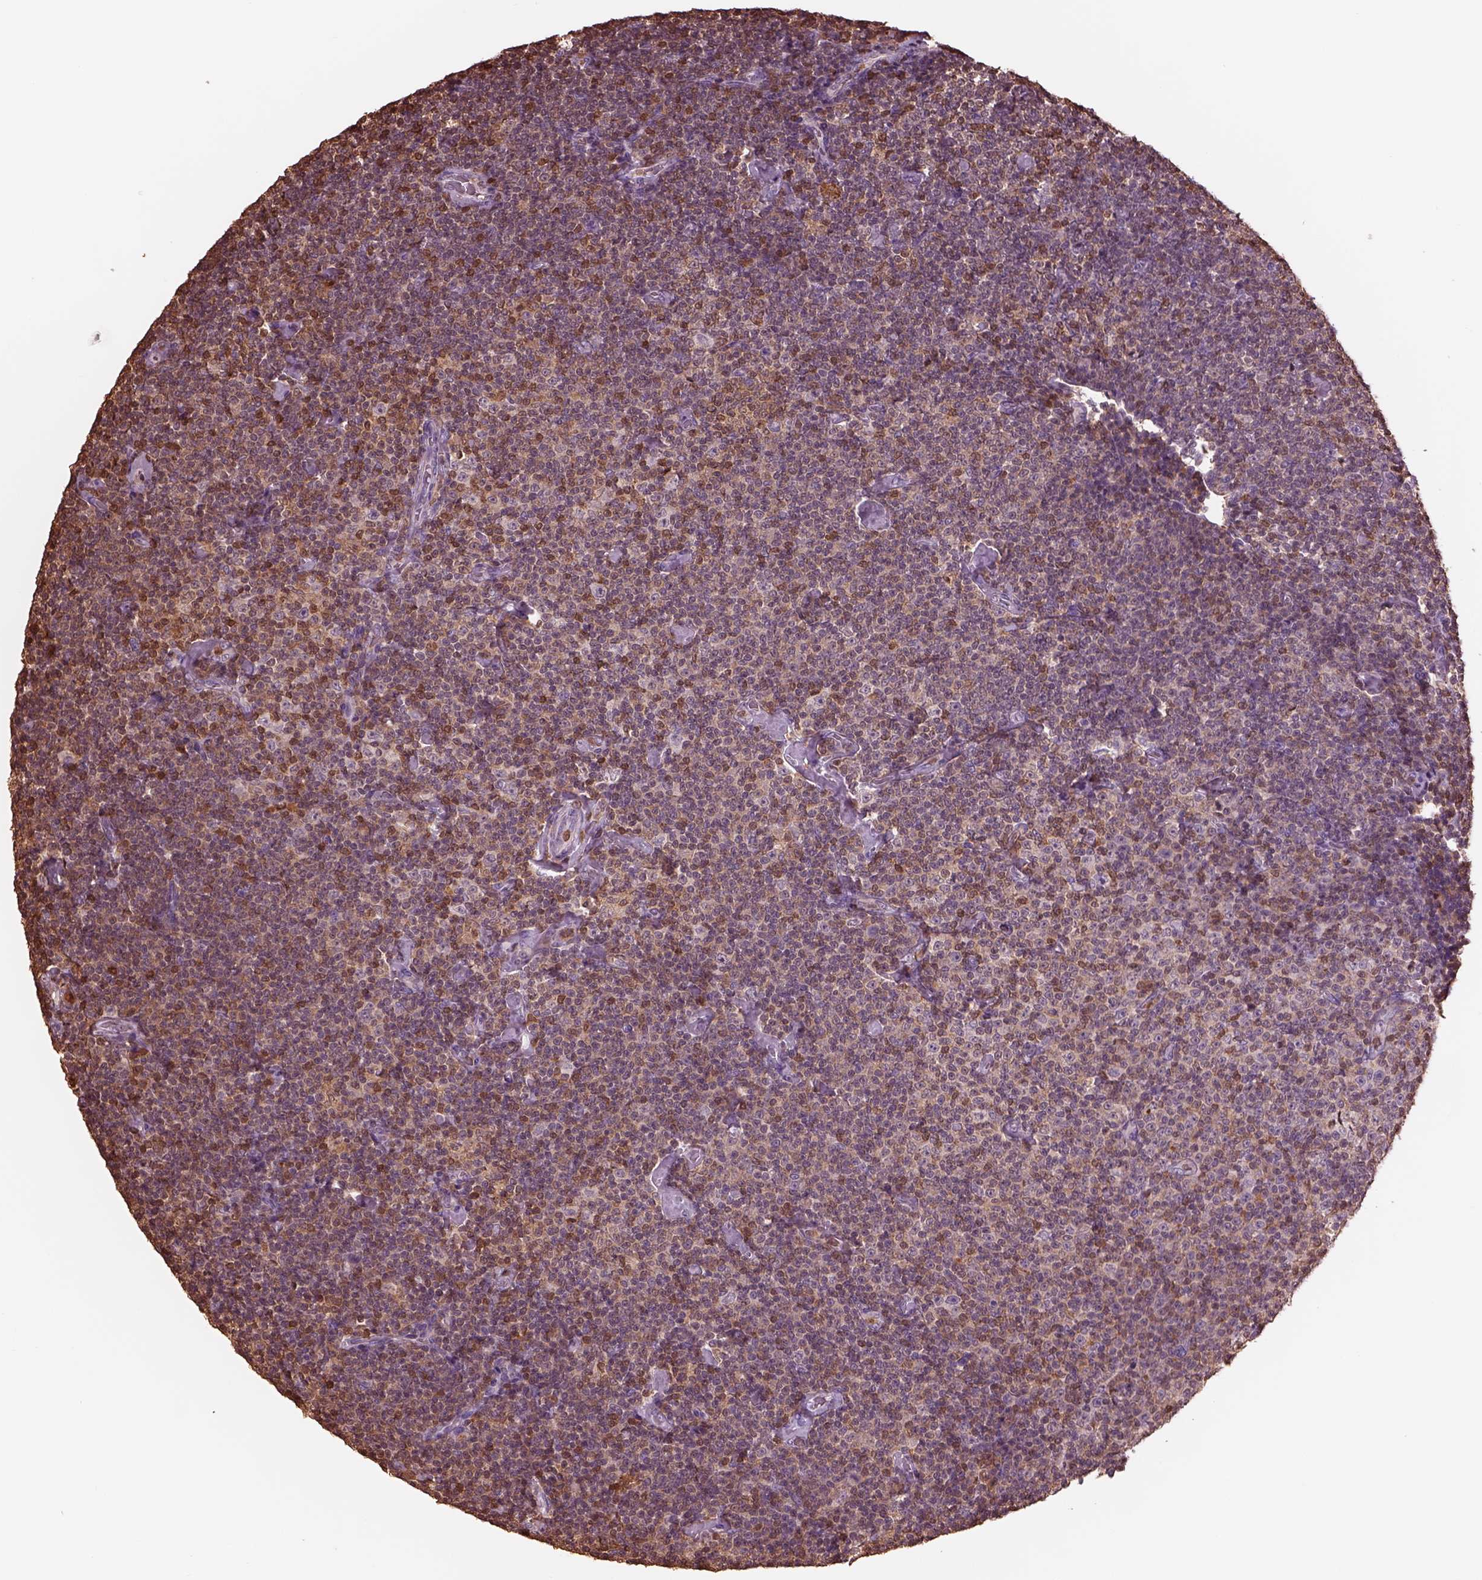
{"staining": {"intensity": "weak", "quantity": ">75%", "location": "cytoplasmic/membranous,nuclear"}, "tissue": "lymphoma", "cell_type": "Tumor cells", "image_type": "cancer", "snomed": [{"axis": "morphology", "description": "Malignant lymphoma, non-Hodgkin's type, Low grade"}, {"axis": "topography", "description": "Lymph node"}], "caption": "An image showing weak cytoplasmic/membranous and nuclear staining in approximately >75% of tumor cells in lymphoma, as visualized by brown immunohistochemical staining.", "gene": "IL31RA", "patient": {"sex": "male", "age": 81}}